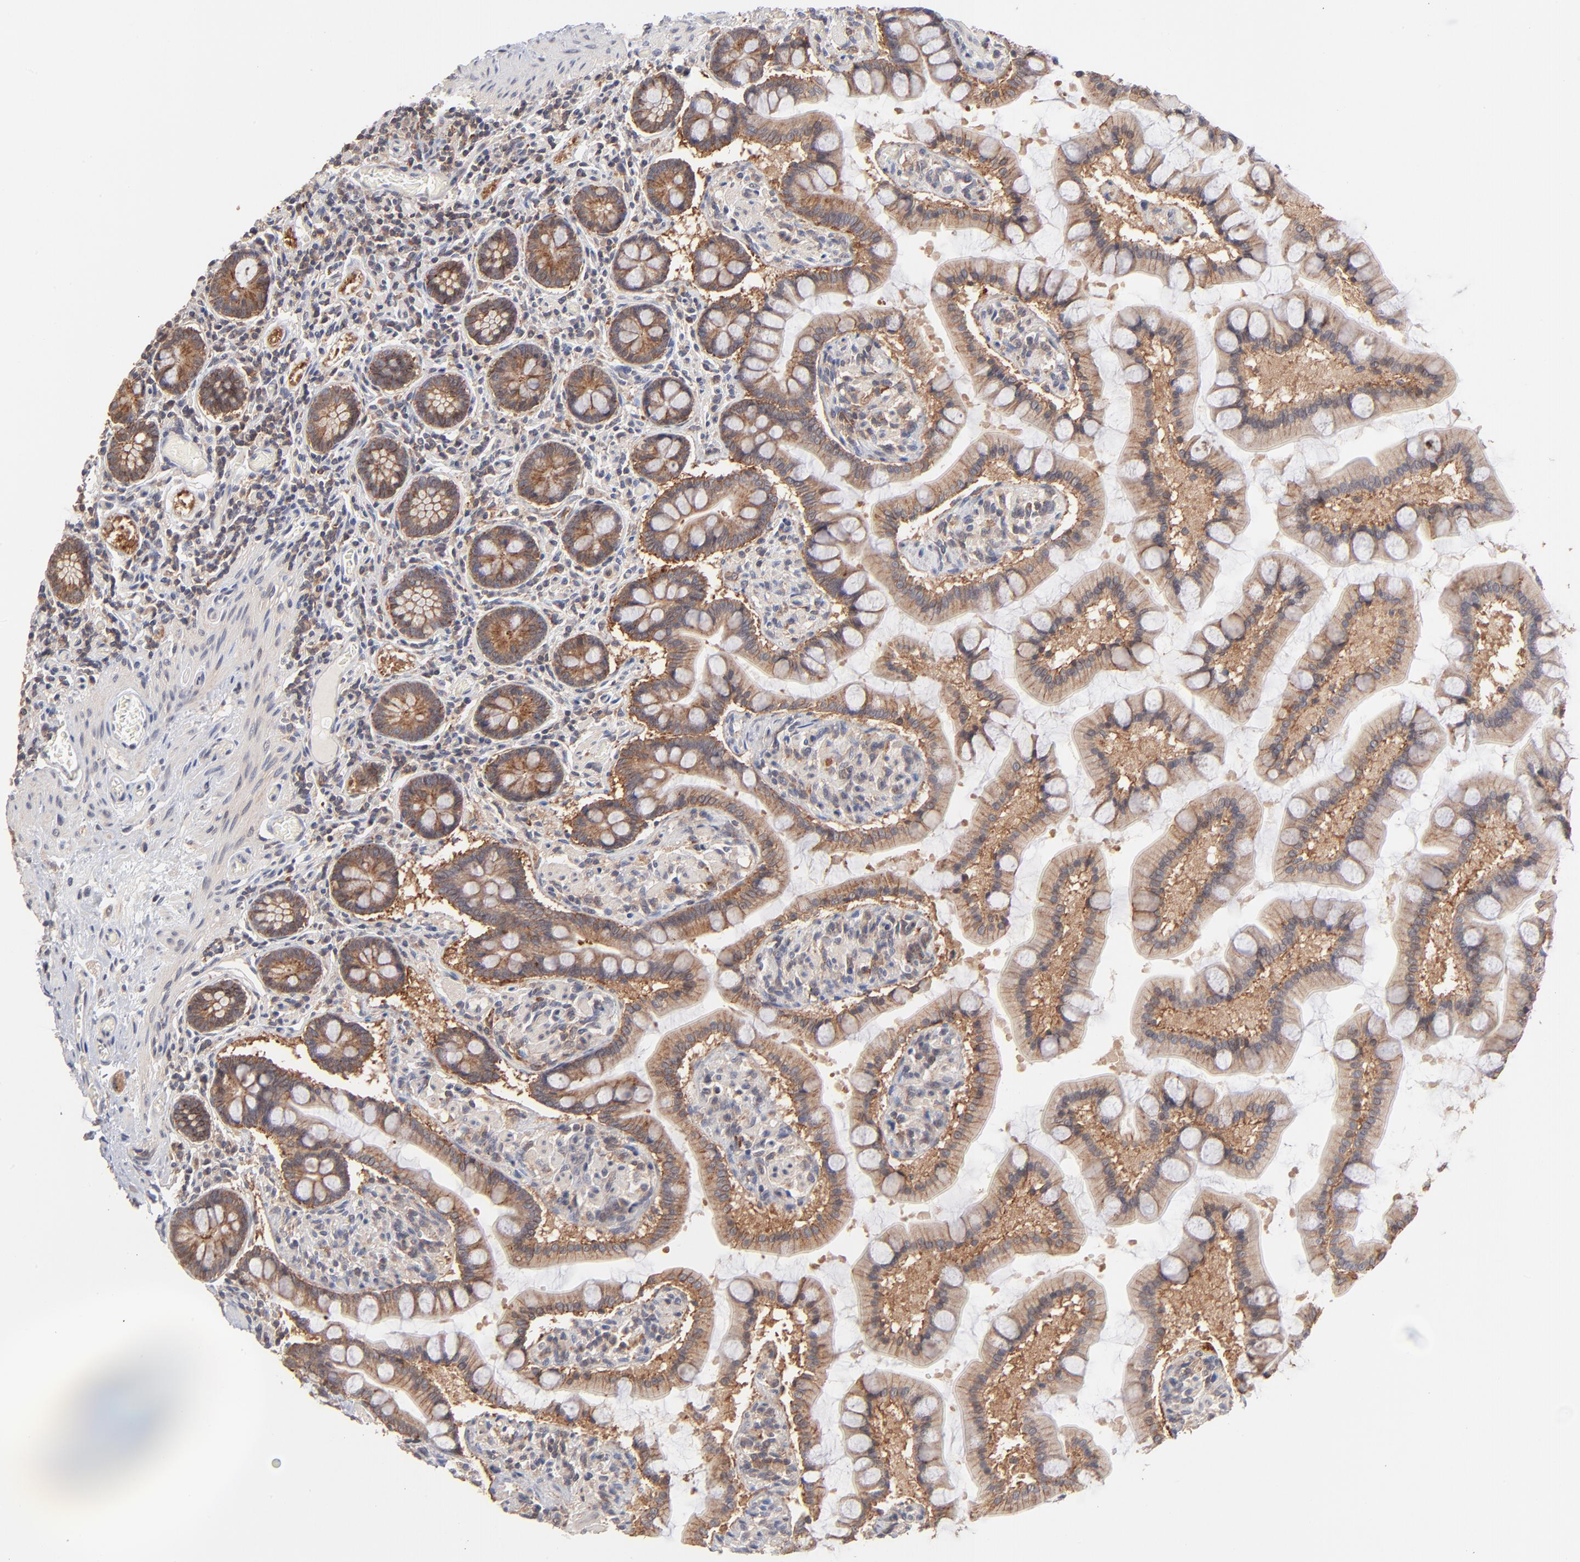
{"staining": {"intensity": "moderate", "quantity": ">75%", "location": "cytoplasmic/membranous"}, "tissue": "small intestine", "cell_type": "Glandular cells", "image_type": "normal", "snomed": [{"axis": "morphology", "description": "Normal tissue, NOS"}, {"axis": "topography", "description": "Small intestine"}], "caption": "Unremarkable small intestine demonstrates moderate cytoplasmic/membranous positivity in about >75% of glandular cells.", "gene": "IVNS1ABP", "patient": {"sex": "male", "age": 41}}